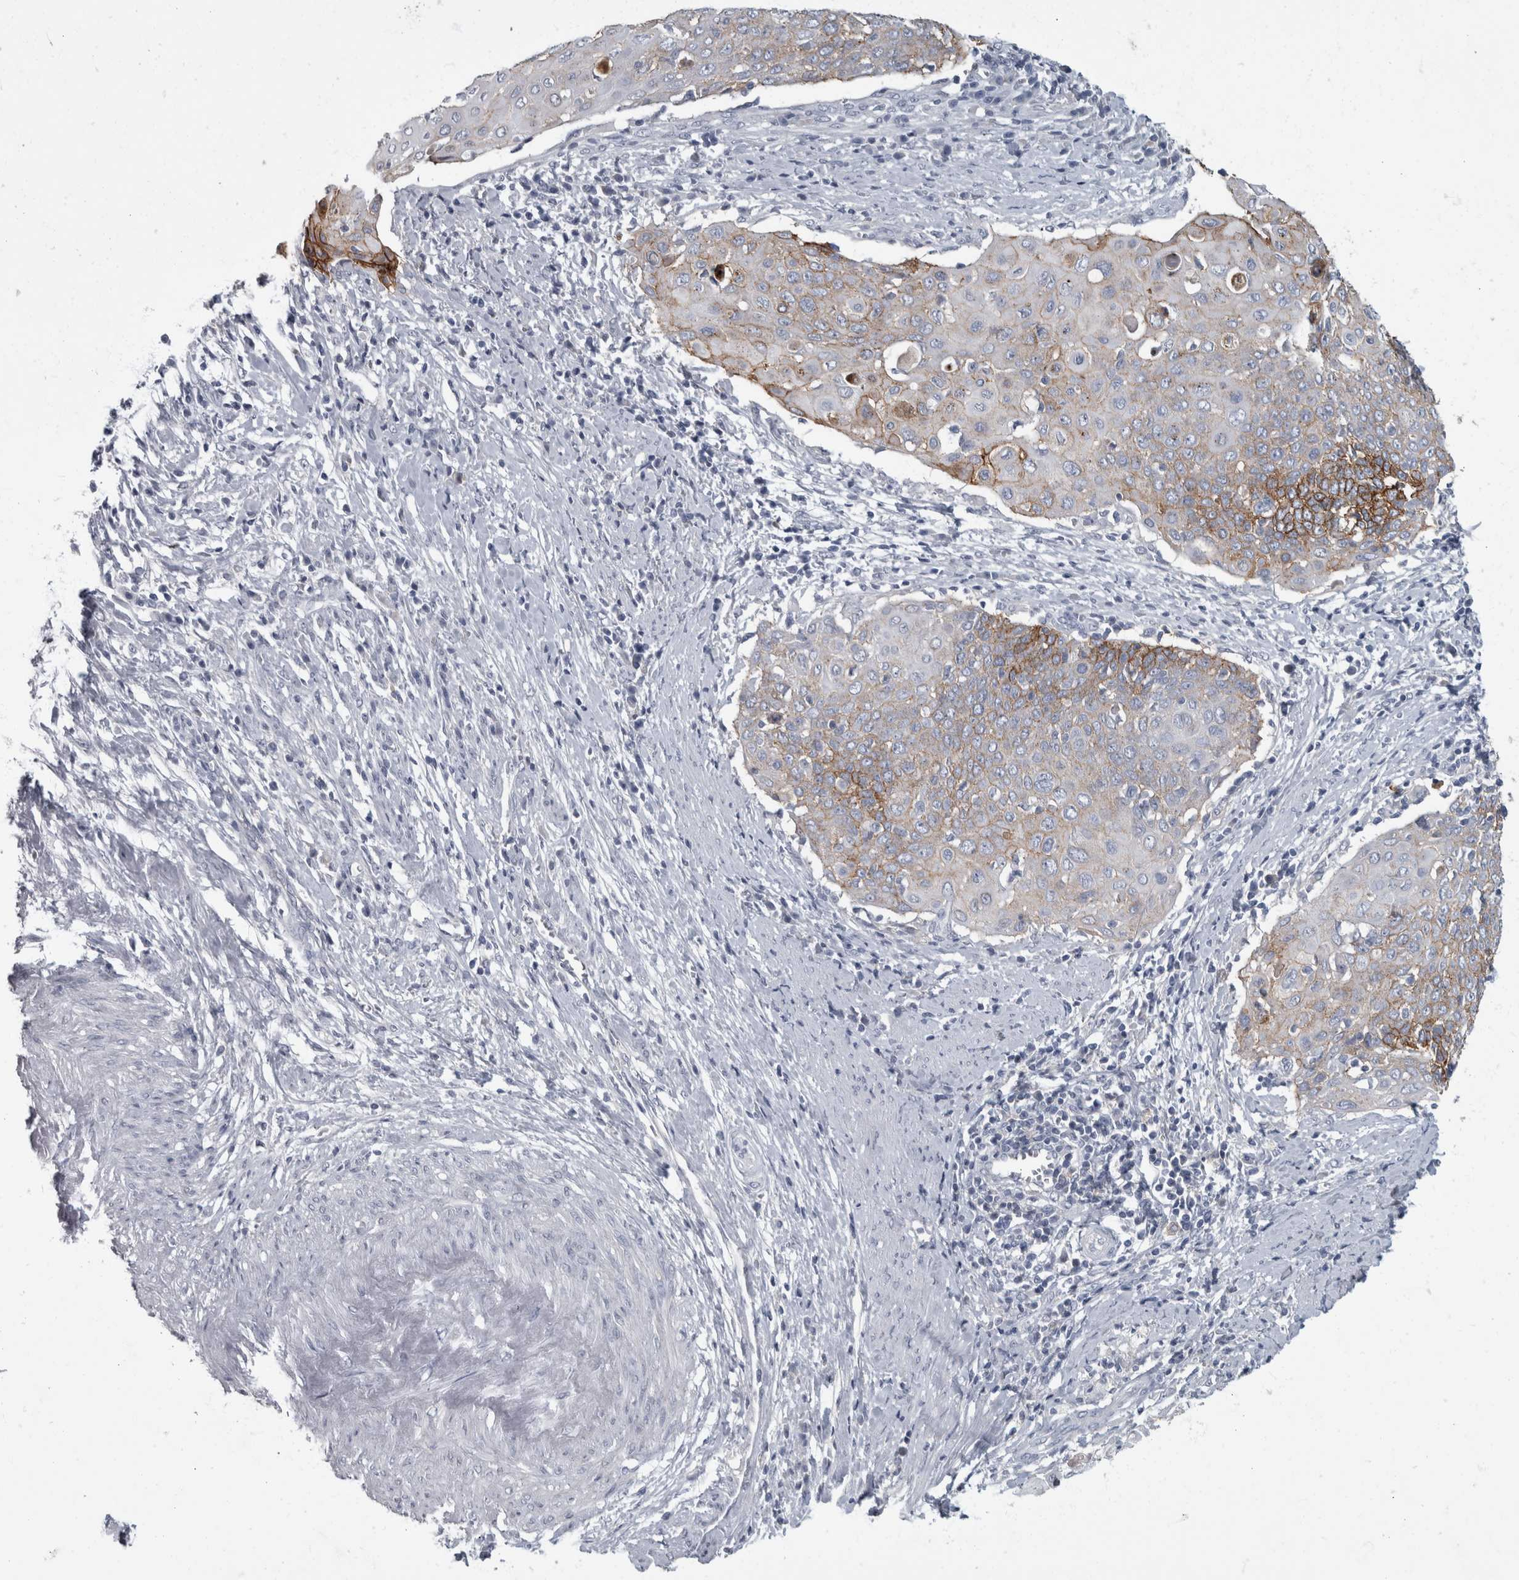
{"staining": {"intensity": "moderate", "quantity": "25%-75%", "location": "cytoplasmic/membranous"}, "tissue": "cervical cancer", "cell_type": "Tumor cells", "image_type": "cancer", "snomed": [{"axis": "morphology", "description": "Squamous cell carcinoma, NOS"}, {"axis": "topography", "description": "Cervix"}], "caption": "Immunohistochemical staining of human cervical squamous cell carcinoma reveals medium levels of moderate cytoplasmic/membranous protein staining in about 25%-75% of tumor cells.", "gene": "DSG2", "patient": {"sex": "female", "age": 39}}